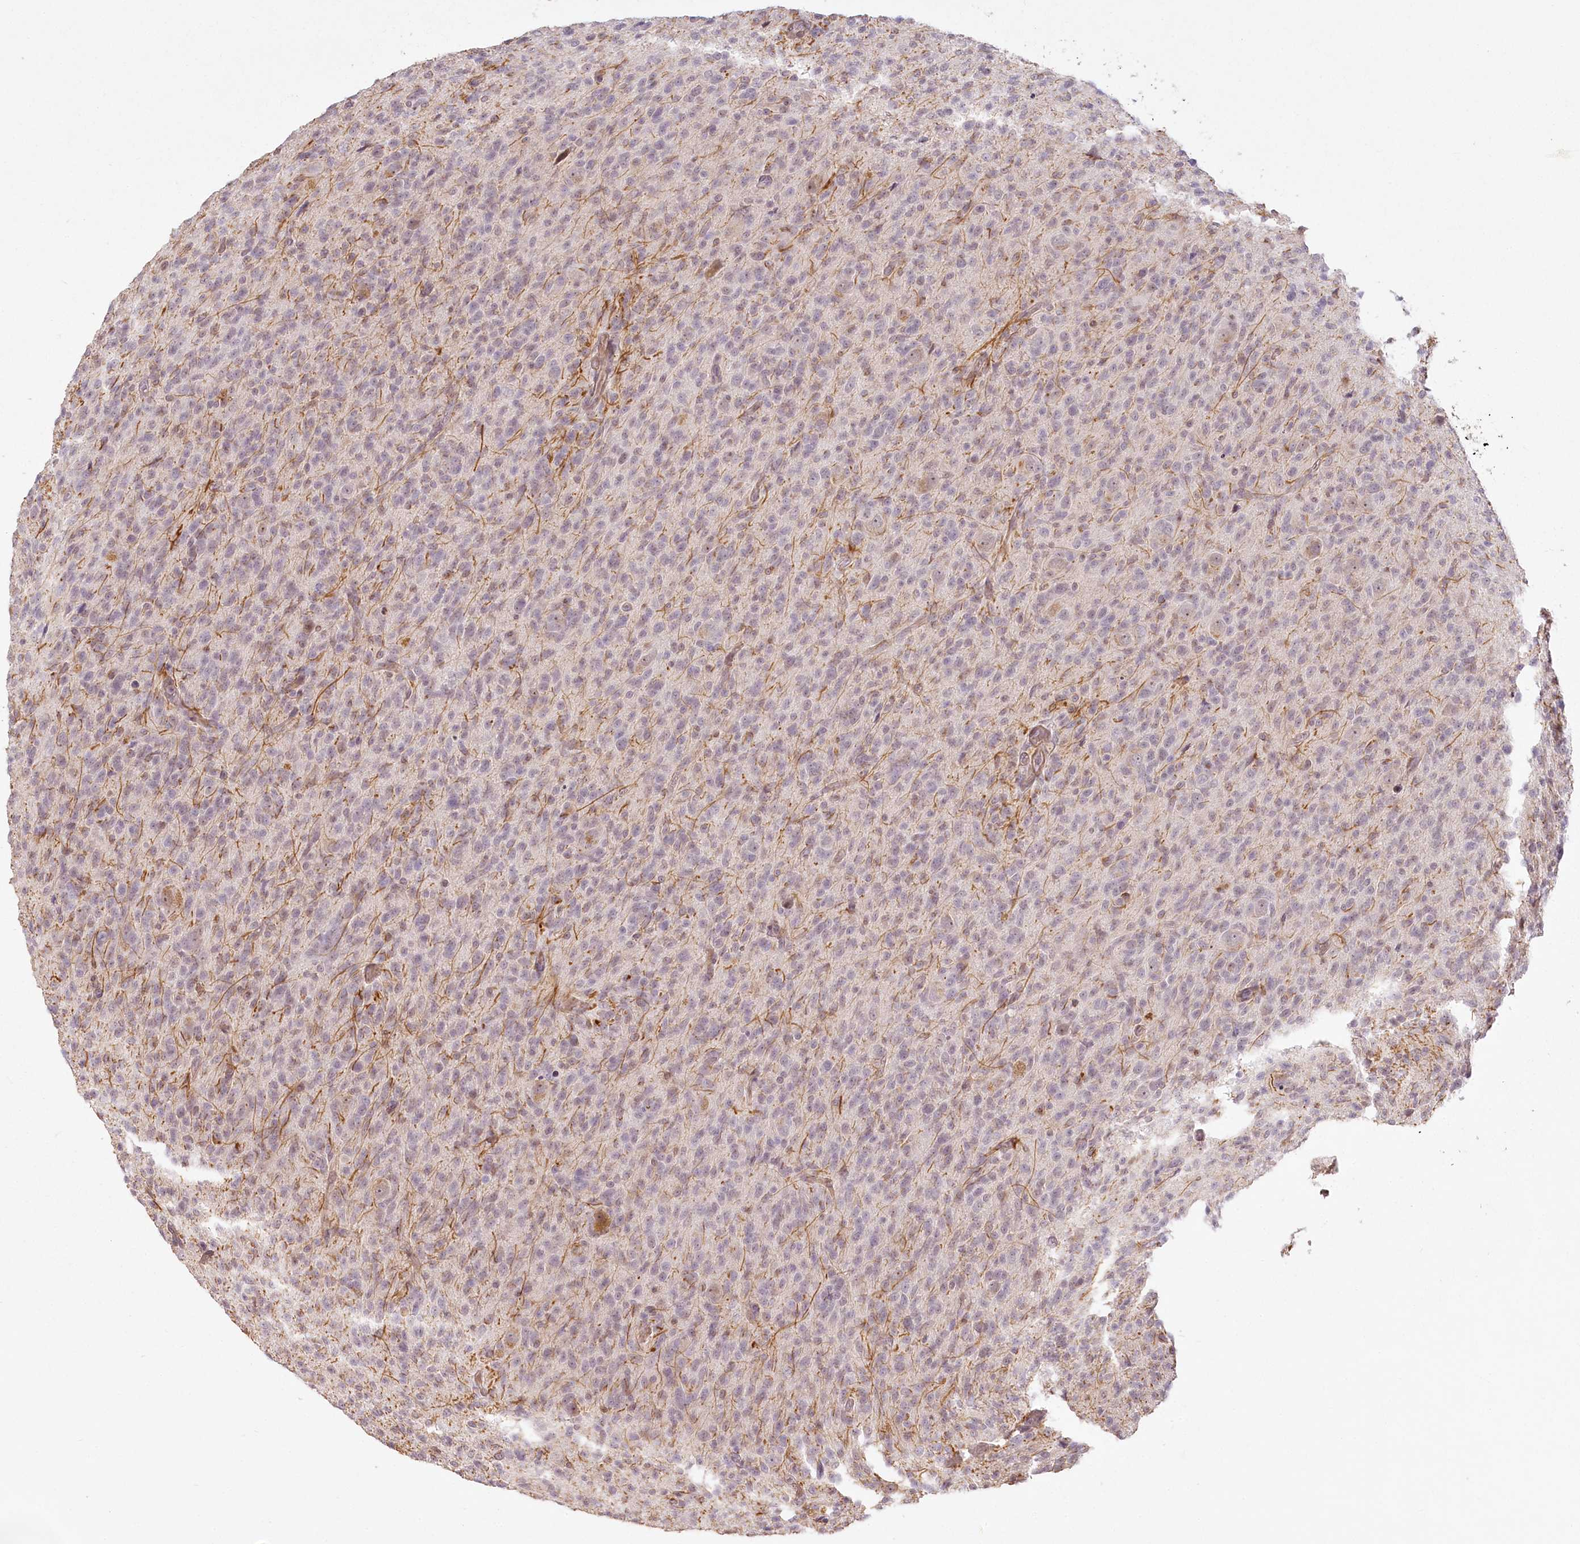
{"staining": {"intensity": "moderate", "quantity": "<25%", "location": "cytoplasmic/membranous"}, "tissue": "glioma", "cell_type": "Tumor cells", "image_type": "cancer", "snomed": [{"axis": "morphology", "description": "Glioma, malignant, High grade"}, {"axis": "topography", "description": "Brain"}], "caption": "Immunohistochemistry (DAB) staining of human glioma reveals moderate cytoplasmic/membranous protein staining in about <25% of tumor cells.", "gene": "EXOSC7", "patient": {"sex": "female", "age": 57}}